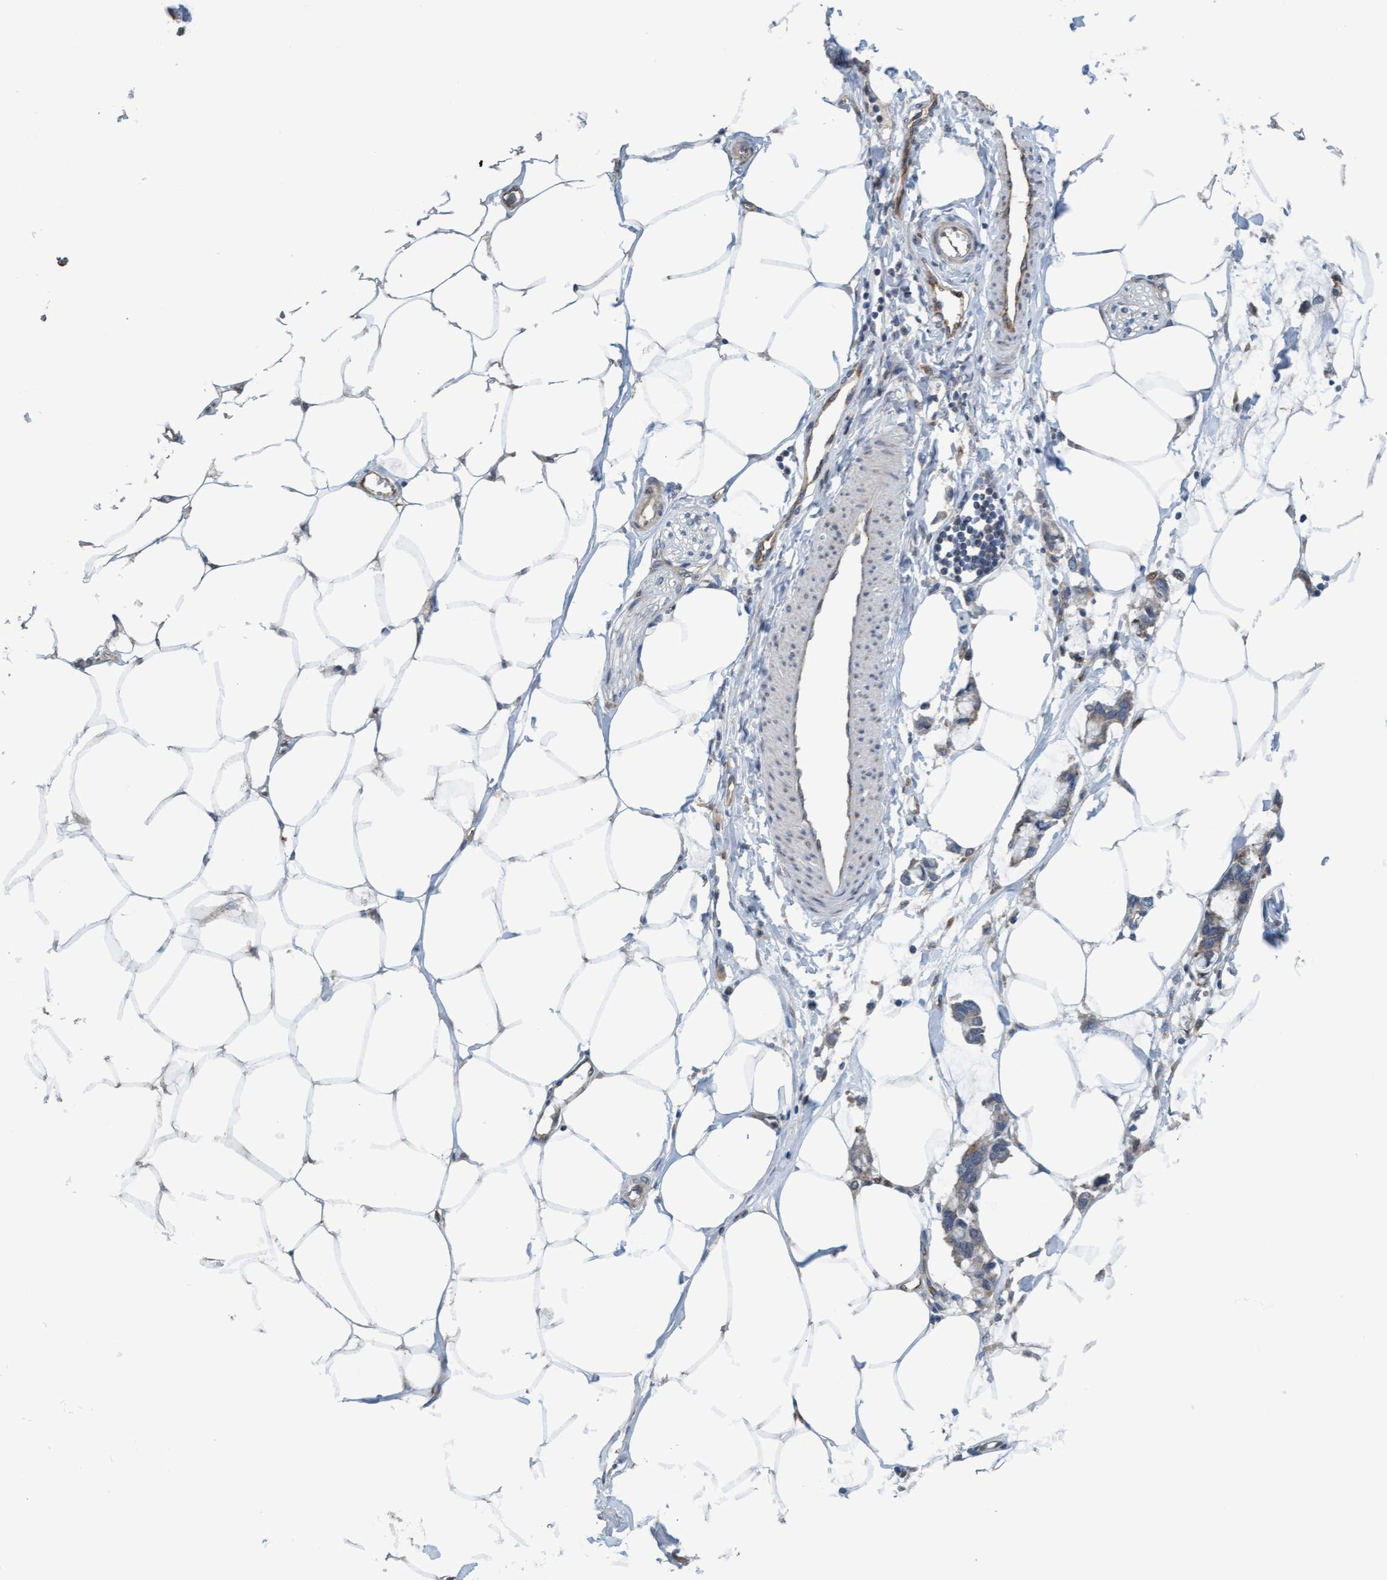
{"staining": {"intensity": "weak", "quantity": ">75%", "location": "cytoplasmic/membranous"}, "tissue": "adipose tissue", "cell_type": "Adipocytes", "image_type": "normal", "snomed": [{"axis": "morphology", "description": "Normal tissue, NOS"}, {"axis": "morphology", "description": "Adenocarcinoma, NOS"}, {"axis": "topography", "description": "Colon"}, {"axis": "topography", "description": "Peripheral nerve tissue"}], "caption": "DAB immunohistochemical staining of benign adipose tissue reveals weak cytoplasmic/membranous protein staining in approximately >75% of adipocytes.", "gene": "ZNF566", "patient": {"sex": "male", "age": 14}}